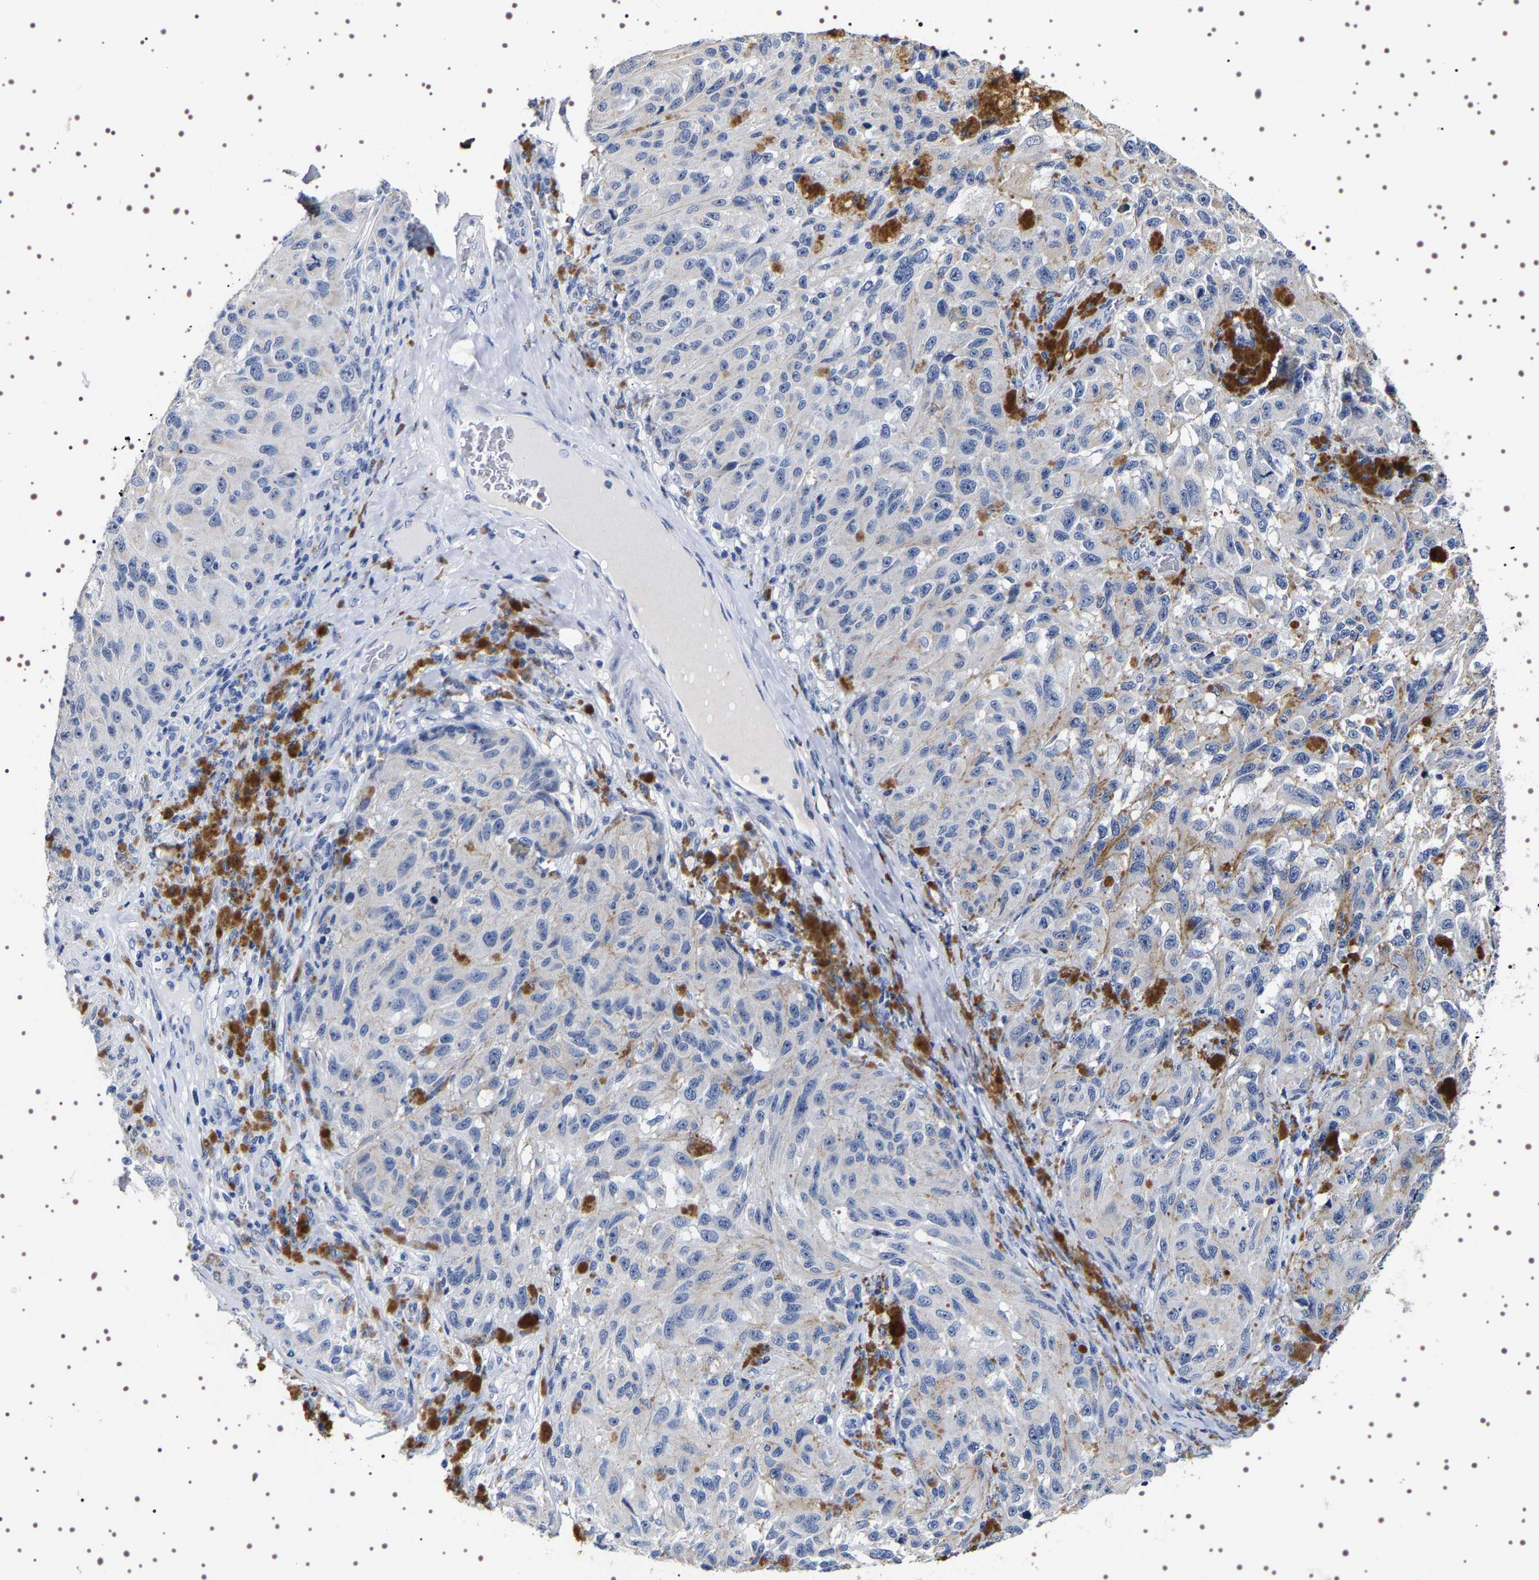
{"staining": {"intensity": "negative", "quantity": "none", "location": "none"}, "tissue": "melanoma", "cell_type": "Tumor cells", "image_type": "cancer", "snomed": [{"axis": "morphology", "description": "Malignant melanoma, NOS"}, {"axis": "topography", "description": "Skin"}], "caption": "Malignant melanoma was stained to show a protein in brown. There is no significant expression in tumor cells.", "gene": "UBQLN3", "patient": {"sex": "female", "age": 73}}